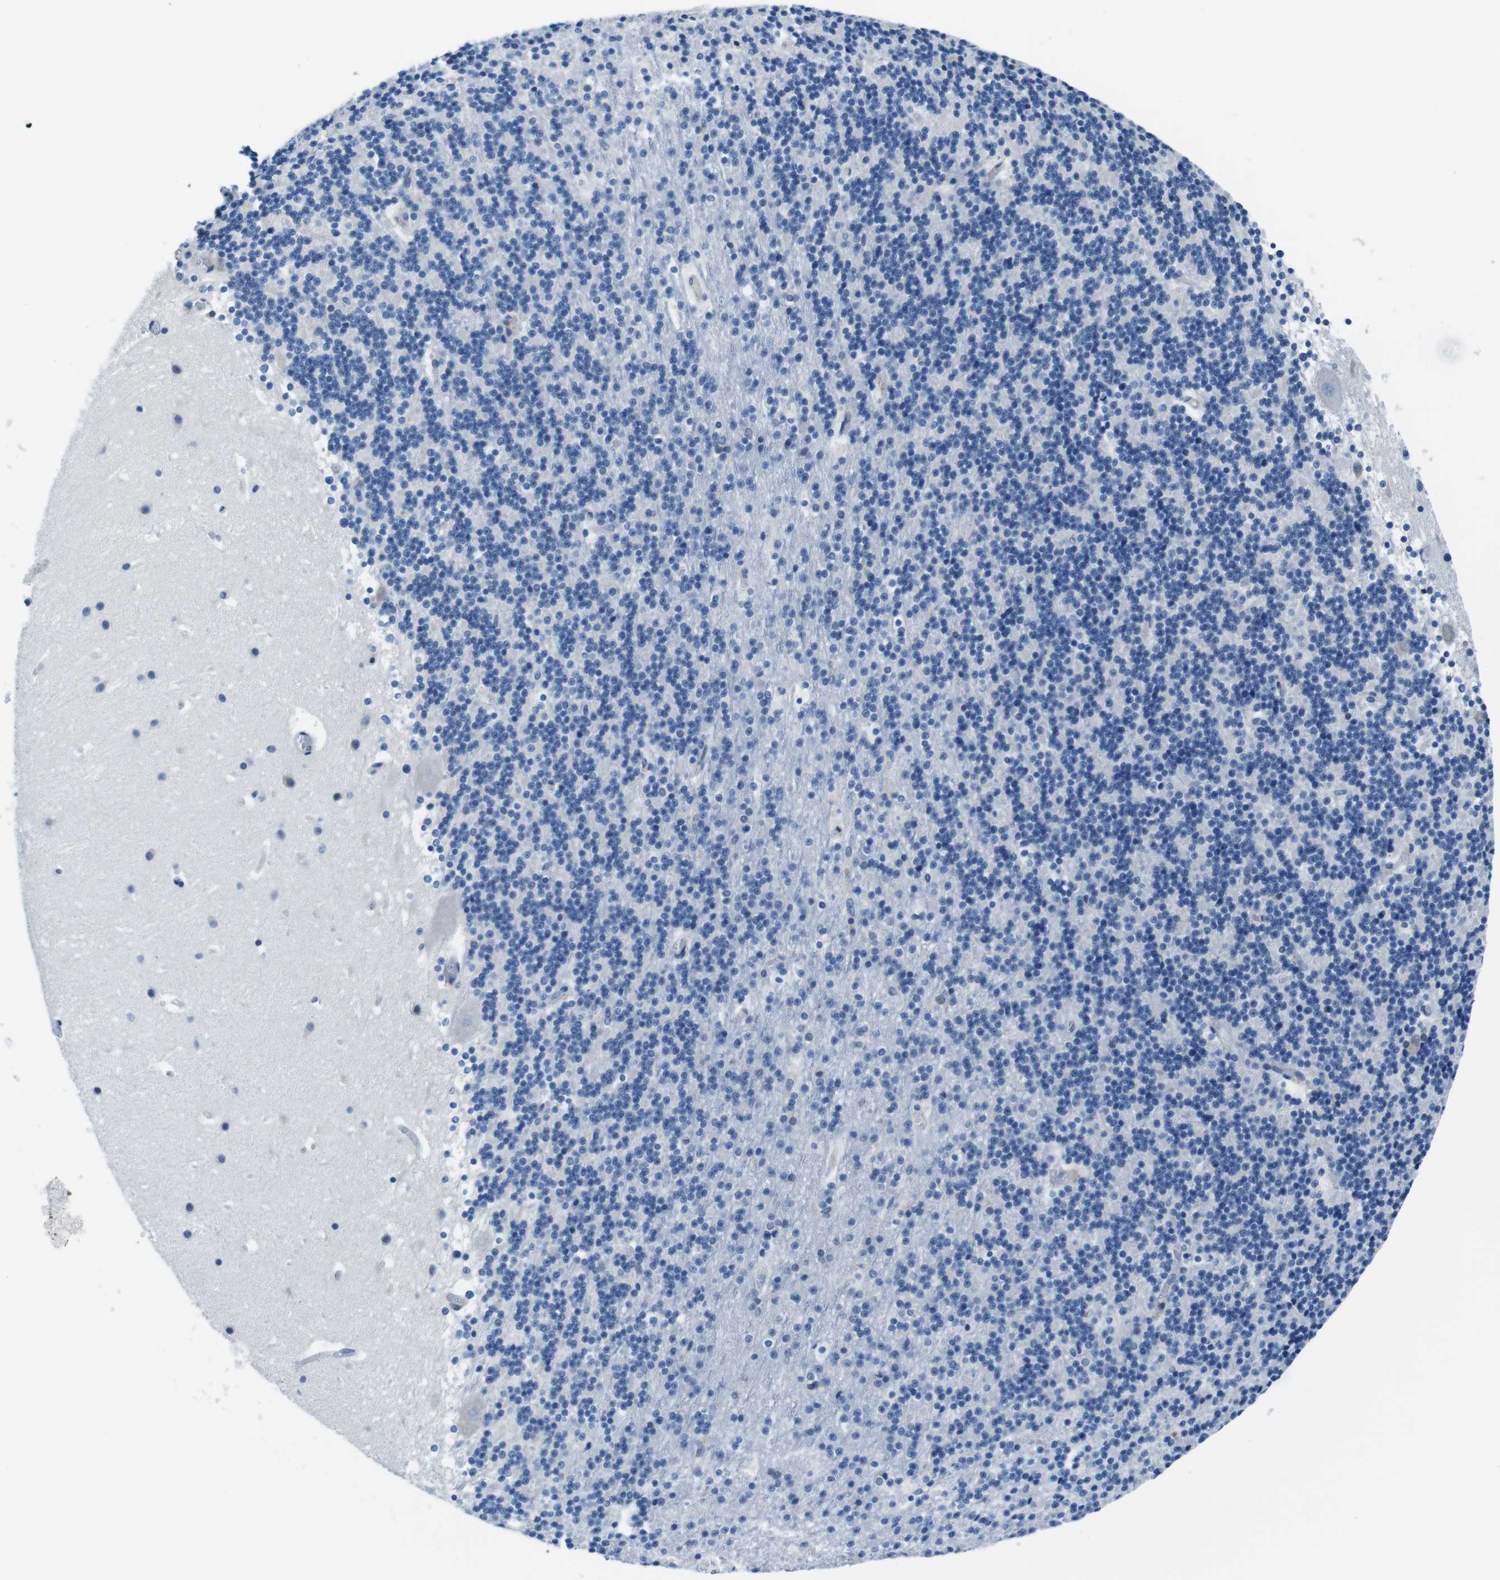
{"staining": {"intensity": "negative", "quantity": "none", "location": "none"}, "tissue": "cerebellum", "cell_type": "Cells in granular layer", "image_type": "normal", "snomed": [{"axis": "morphology", "description": "Normal tissue, NOS"}, {"axis": "topography", "description": "Cerebellum"}], "caption": "Histopathology image shows no significant protein positivity in cells in granular layer of unremarkable cerebellum.", "gene": "EIF2B5", "patient": {"sex": "male", "age": 45}}